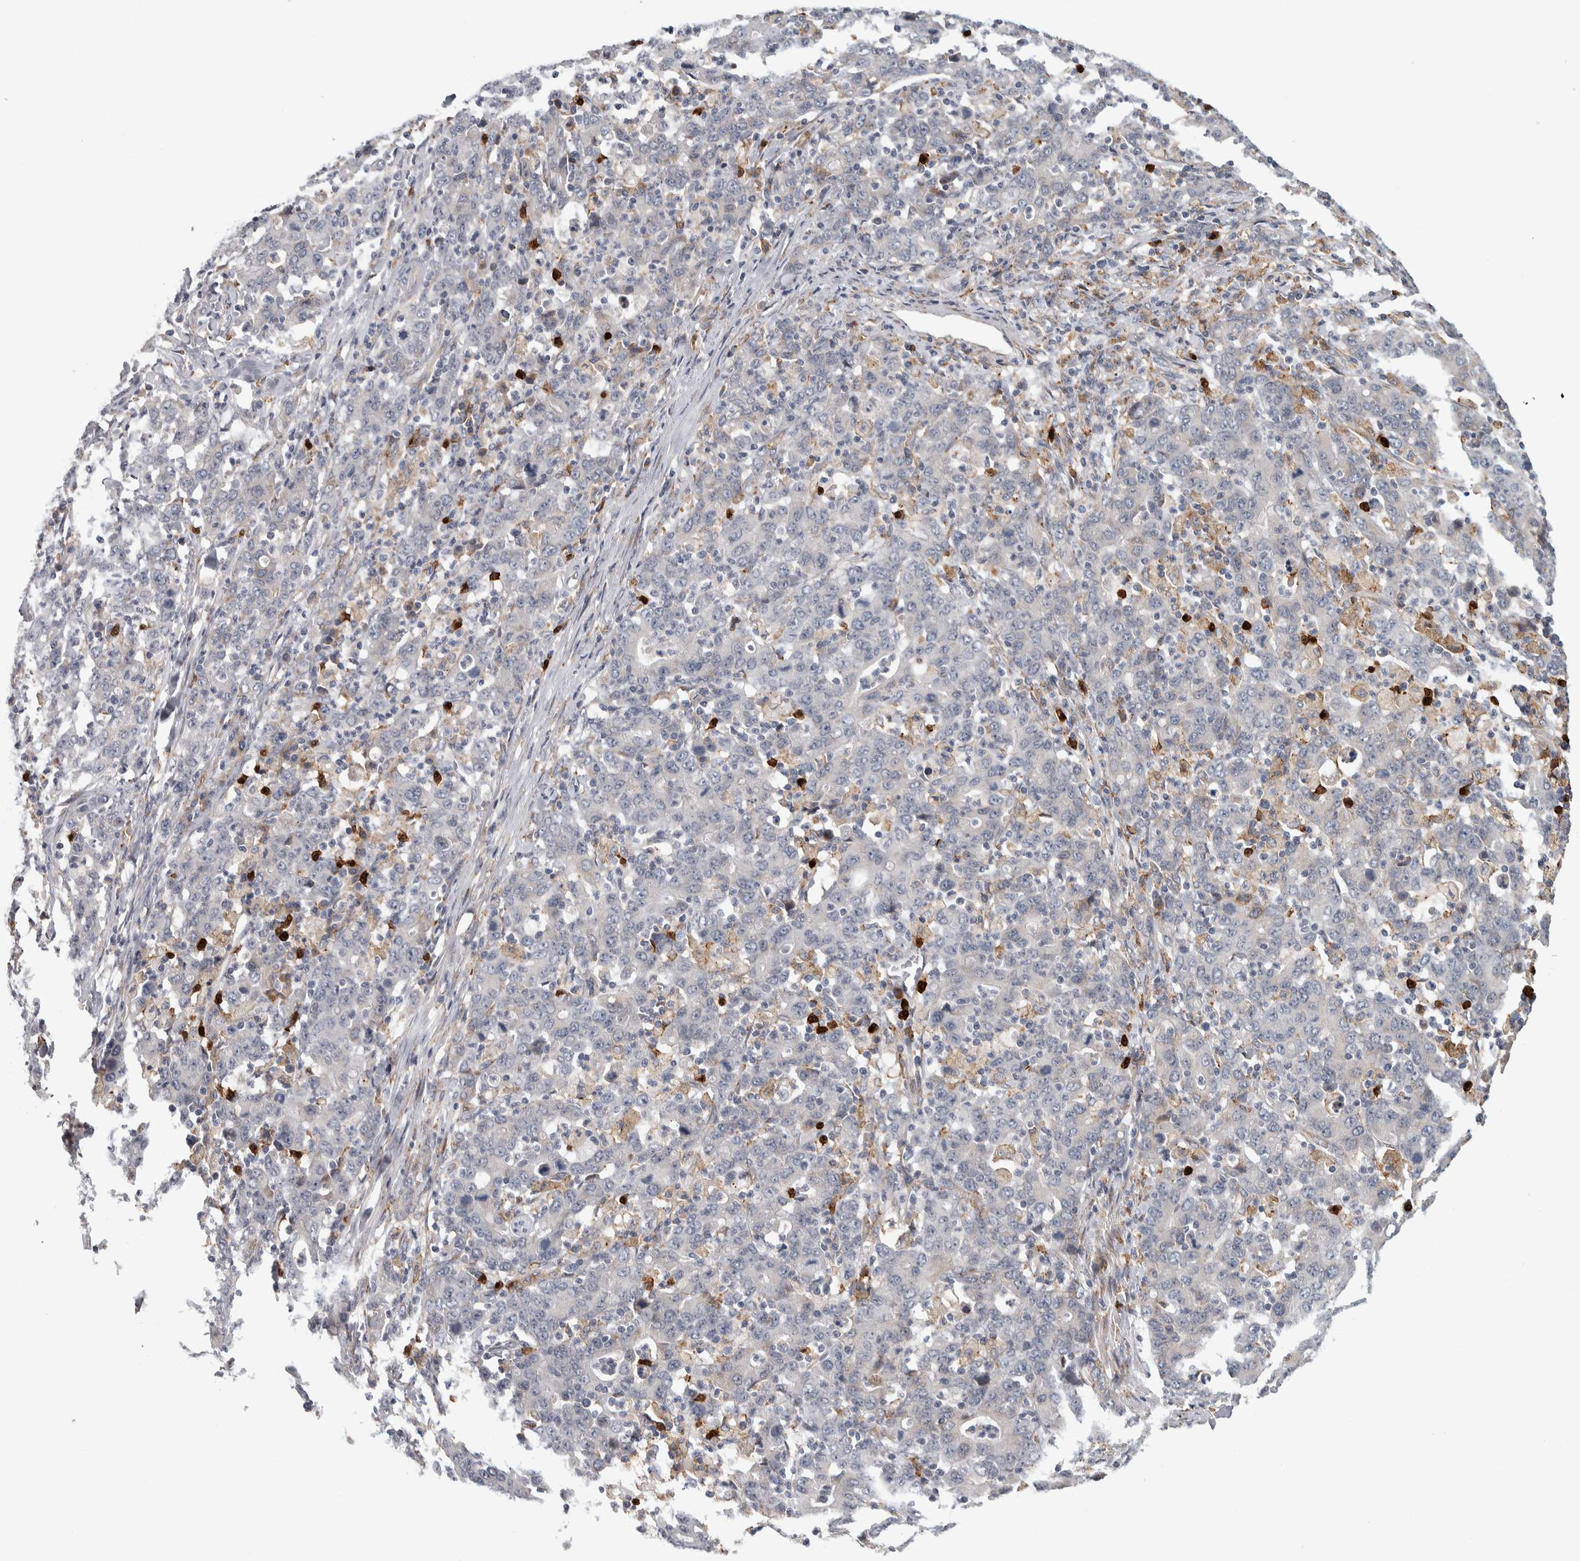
{"staining": {"intensity": "negative", "quantity": "none", "location": "none"}, "tissue": "stomach cancer", "cell_type": "Tumor cells", "image_type": "cancer", "snomed": [{"axis": "morphology", "description": "Adenocarcinoma, NOS"}, {"axis": "topography", "description": "Stomach, upper"}], "caption": "Histopathology image shows no significant protein expression in tumor cells of stomach adenocarcinoma.", "gene": "ADPRM", "patient": {"sex": "male", "age": 69}}